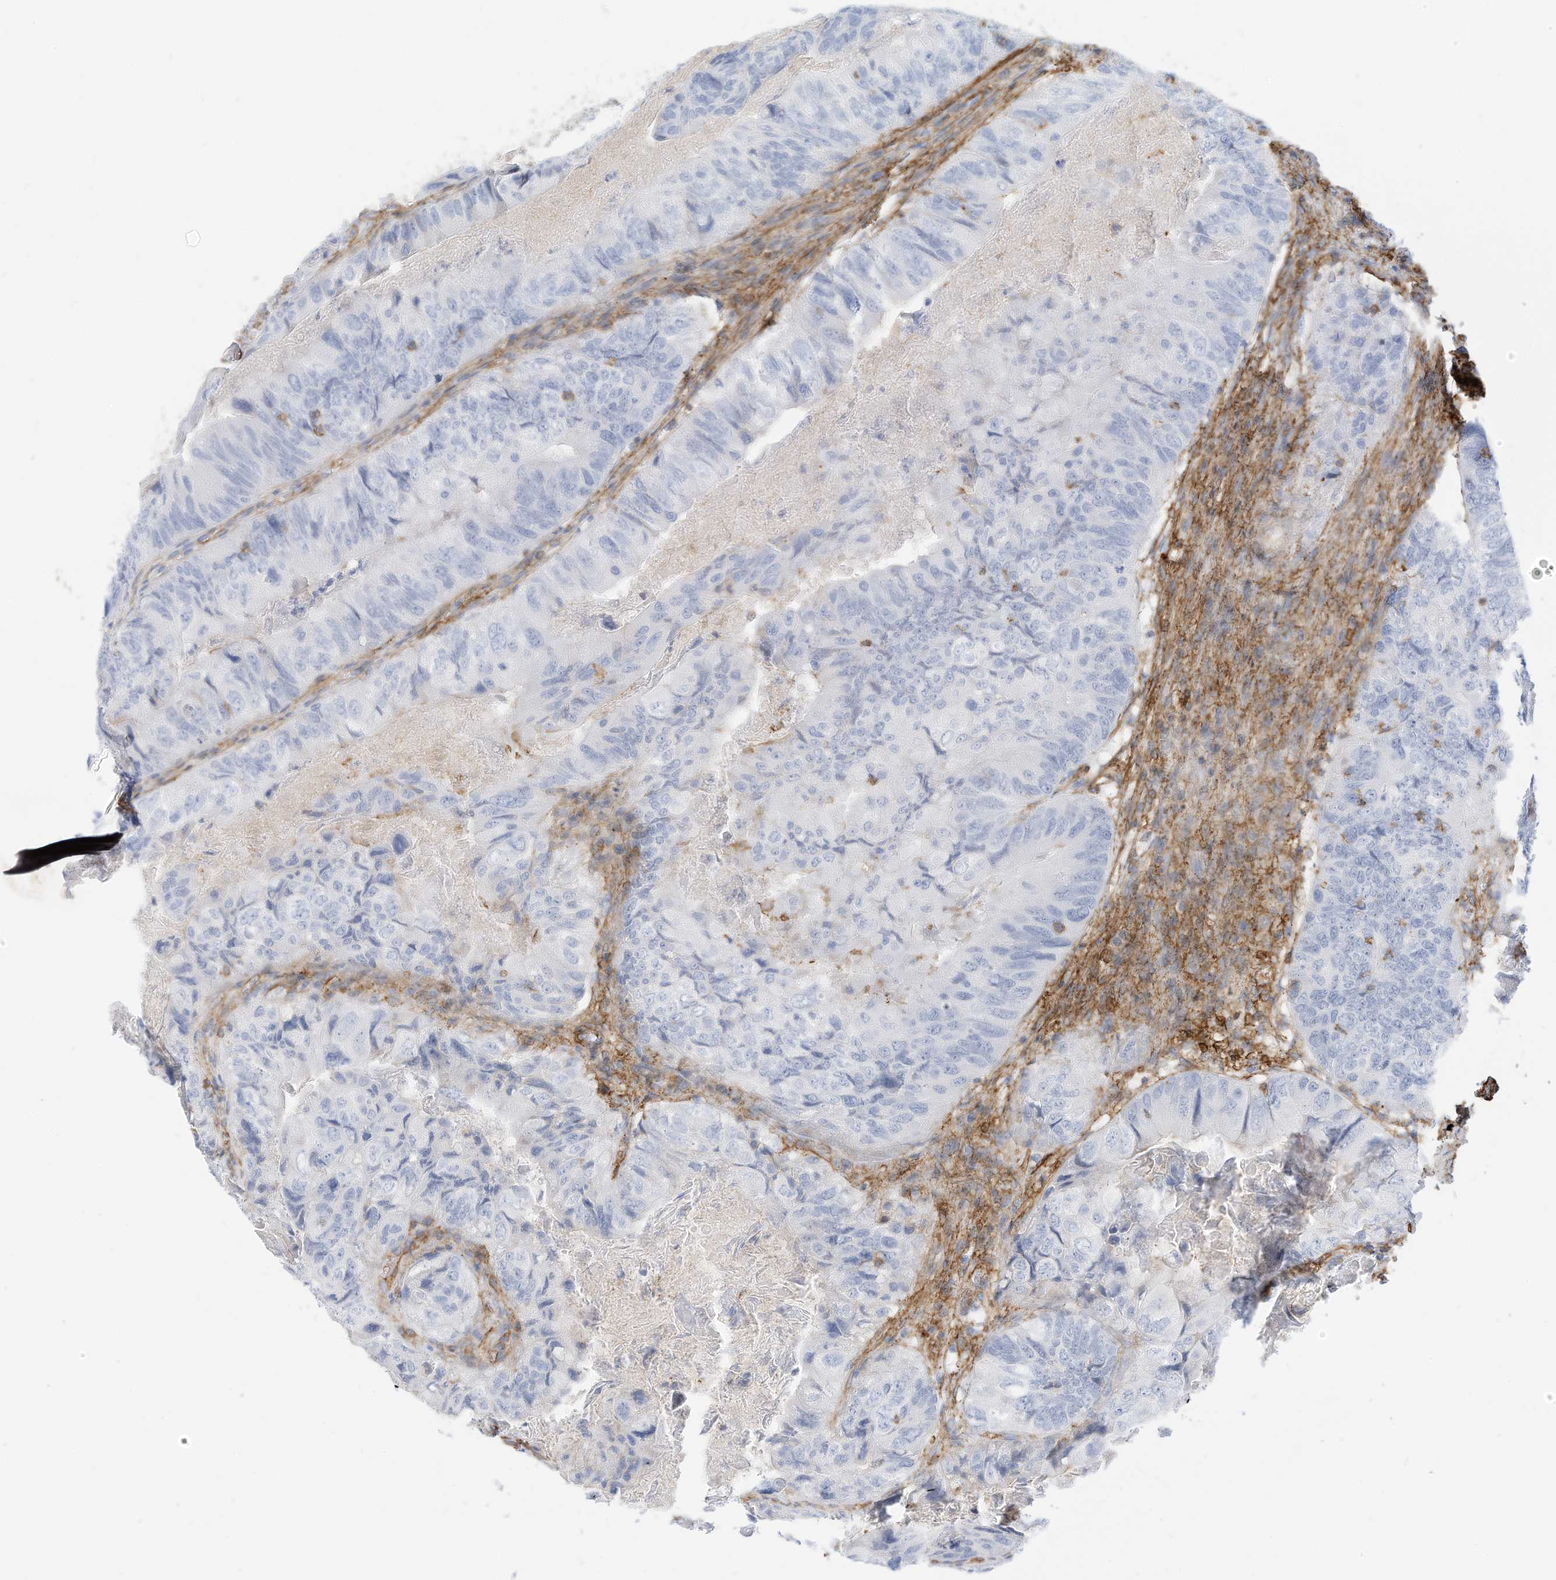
{"staining": {"intensity": "negative", "quantity": "none", "location": "none"}, "tissue": "colorectal cancer", "cell_type": "Tumor cells", "image_type": "cancer", "snomed": [{"axis": "morphology", "description": "Adenocarcinoma, NOS"}, {"axis": "topography", "description": "Rectum"}], "caption": "This histopathology image is of colorectal cancer stained with IHC to label a protein in brown with the nuclei are counter-stained blue. There is no staining in tumor cells. (DAB (3,3'-diaminobenzidine) immunohistochemistry with hematoxylin counter stain).", "gene": "TXNDC9", "patient": {"sex": "male", "age": 63}}